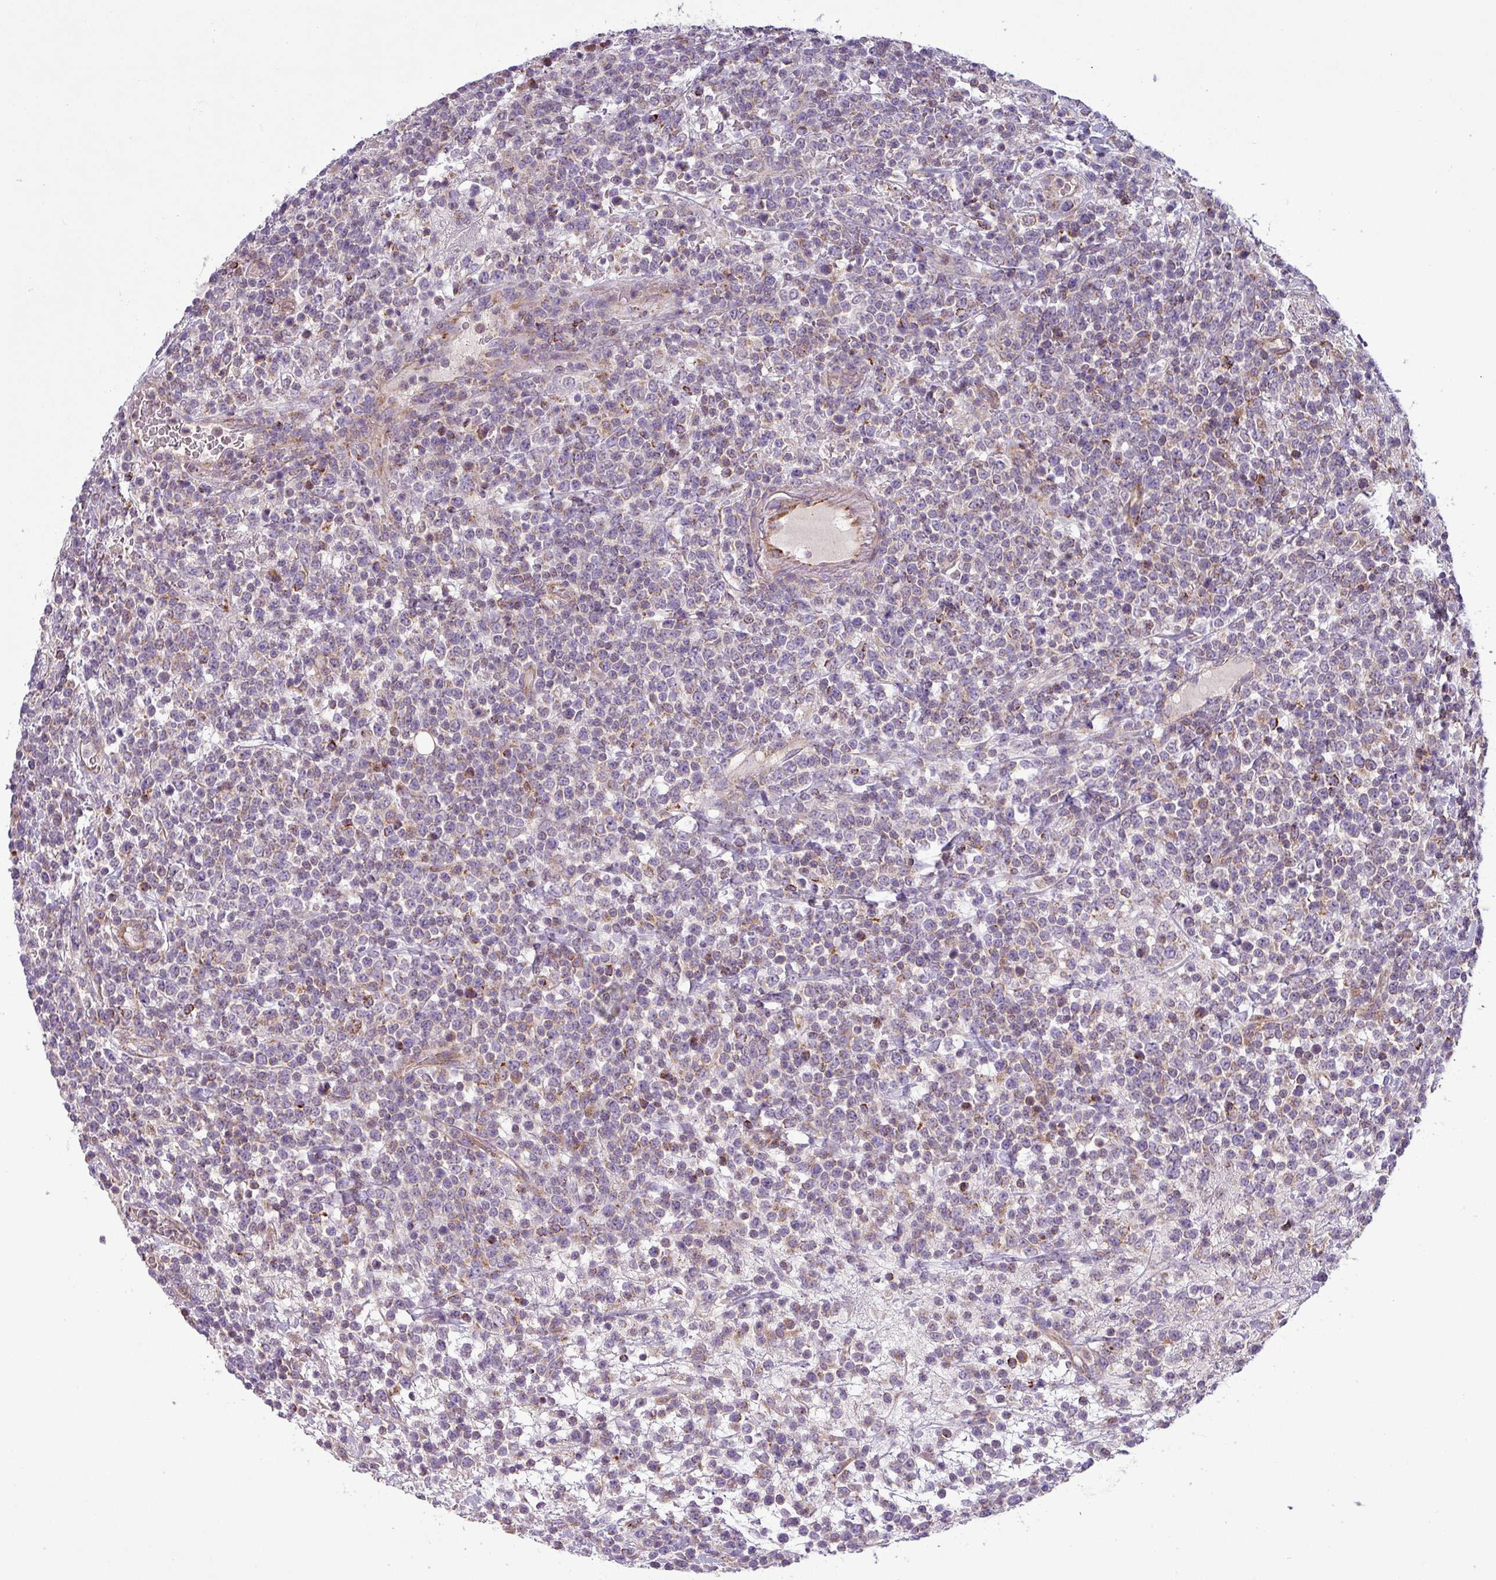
{"staining": {"intensity": "weak", "quantity": "25%-75%", "location": "cytoplasmic/membranous"}, "tissue": "lymphoma", "cell_type": "Tumor cells", "image_type": "cancer", "snomed": [{"axis": "morphology", "description": "Malignant lymphoma, non-Hodgkin's type, High grade"}, {"axis": "topography", "description": "Colon"}], "caption": "A photomicrograph of malignant lymphoma, non-Hodgkin's type (high-grade) stained for a protein shows weak cytoplasmic/membranous brown staining in tumor cells.", "gene": "PNMA6A", "patient": {"sex": "female", "age": 53}}